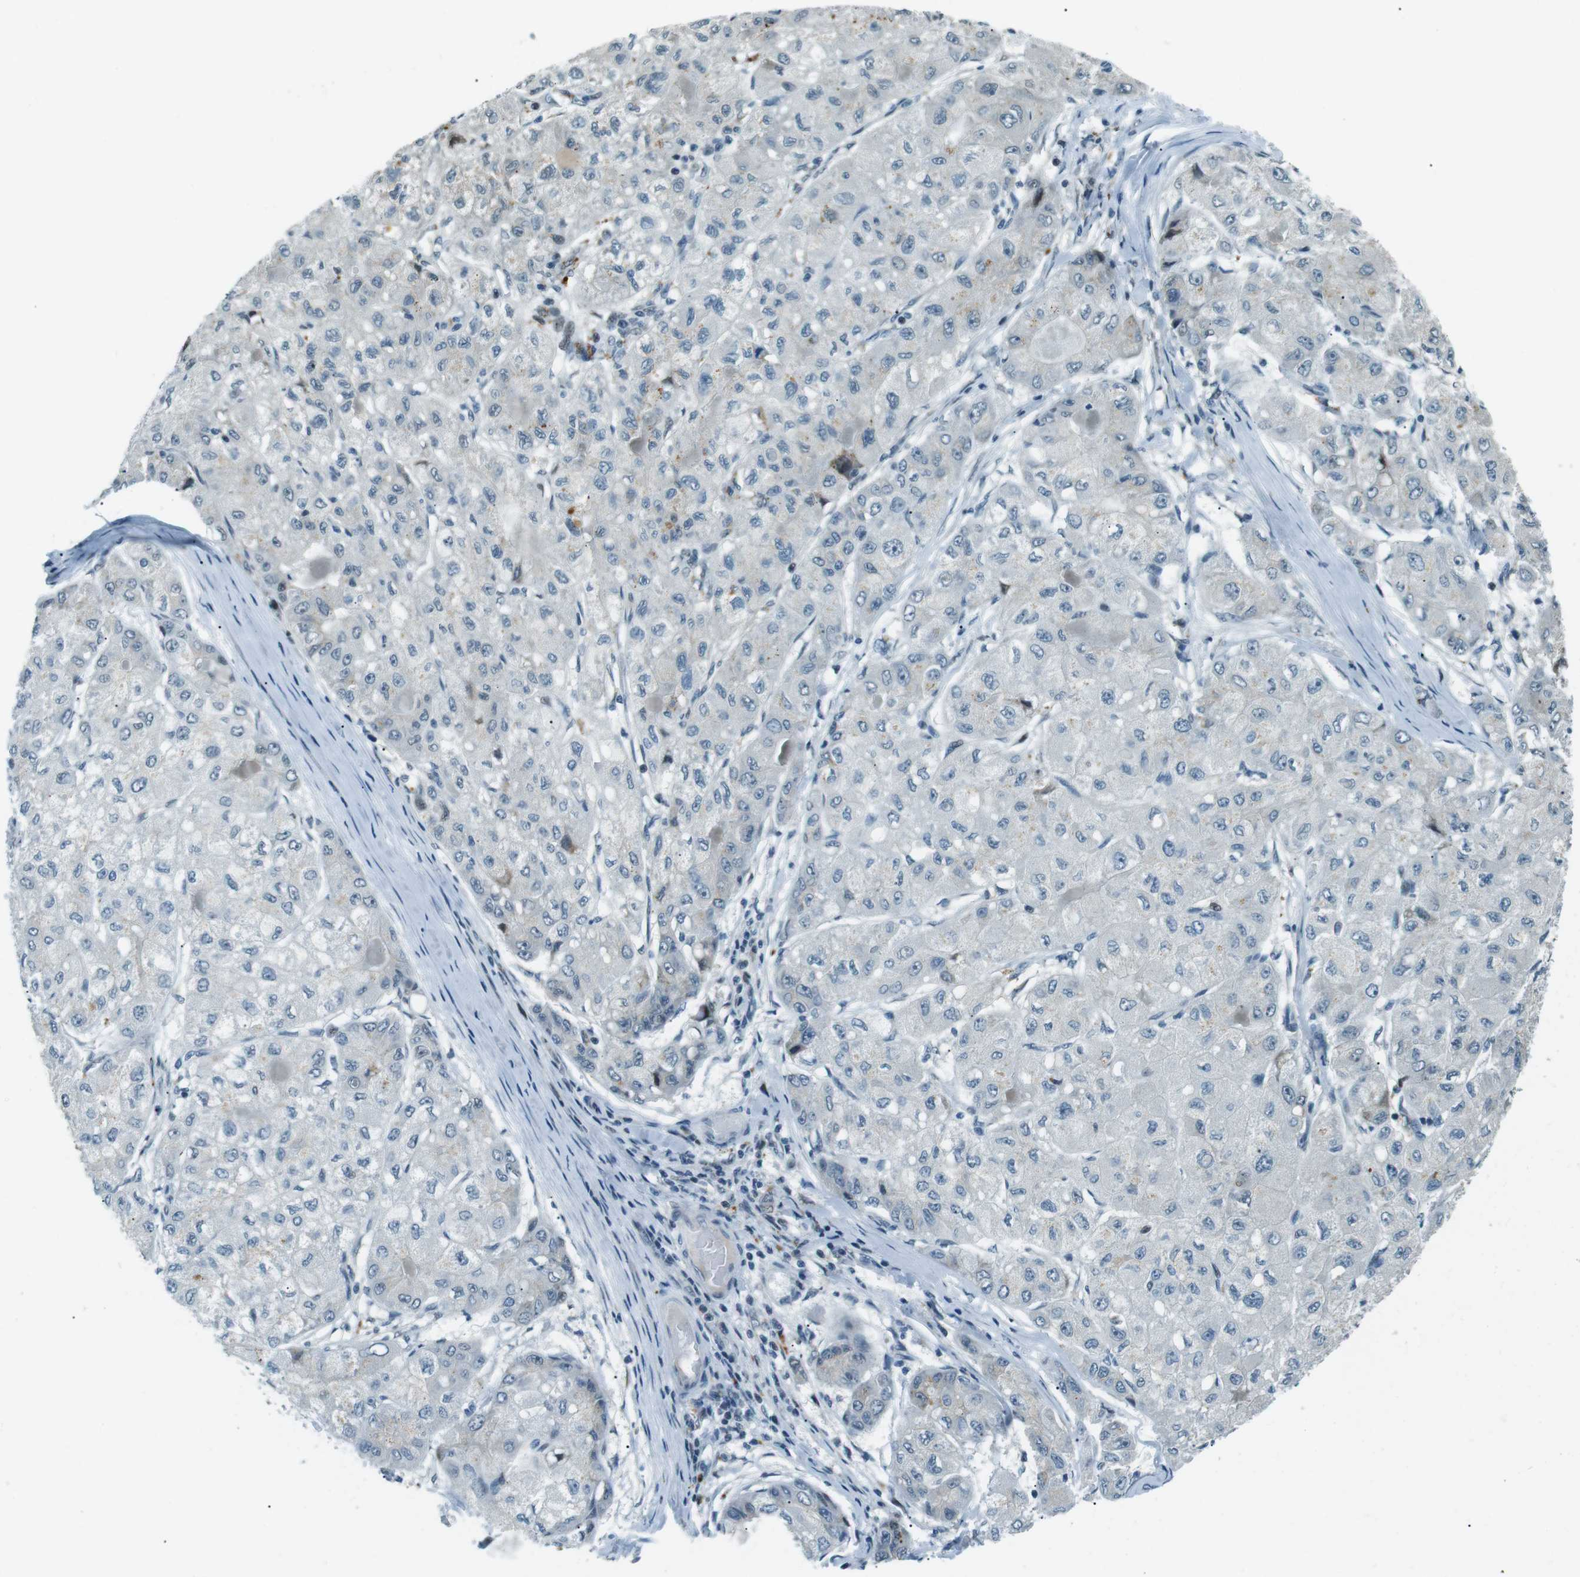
{"staining": {"intensity": "weak", "quantity": "<25%", "location": "cytoplasmic/membranous"}, "tissue": "liver cancer", "cell_type": "Tumor cells", "image_type": "cancer", "snomed": [{"axis": "morphology", "description": "Carcinoma, Hepatocellular, NOS"}, {"axis": "topography", "description": "Liver"}], "caption": "Histopathology image shows no significant protein expression in tumor cells of liver cancer. Brightfield microscopy of immunohistochemistry (IHC) stained with DAB (3,3'-diaminobenzidine) (brown) and hematoxylin (blue), captured at high magnification.", "gene": "PJA1", "patient": {"sex": "male", "age": 80}}